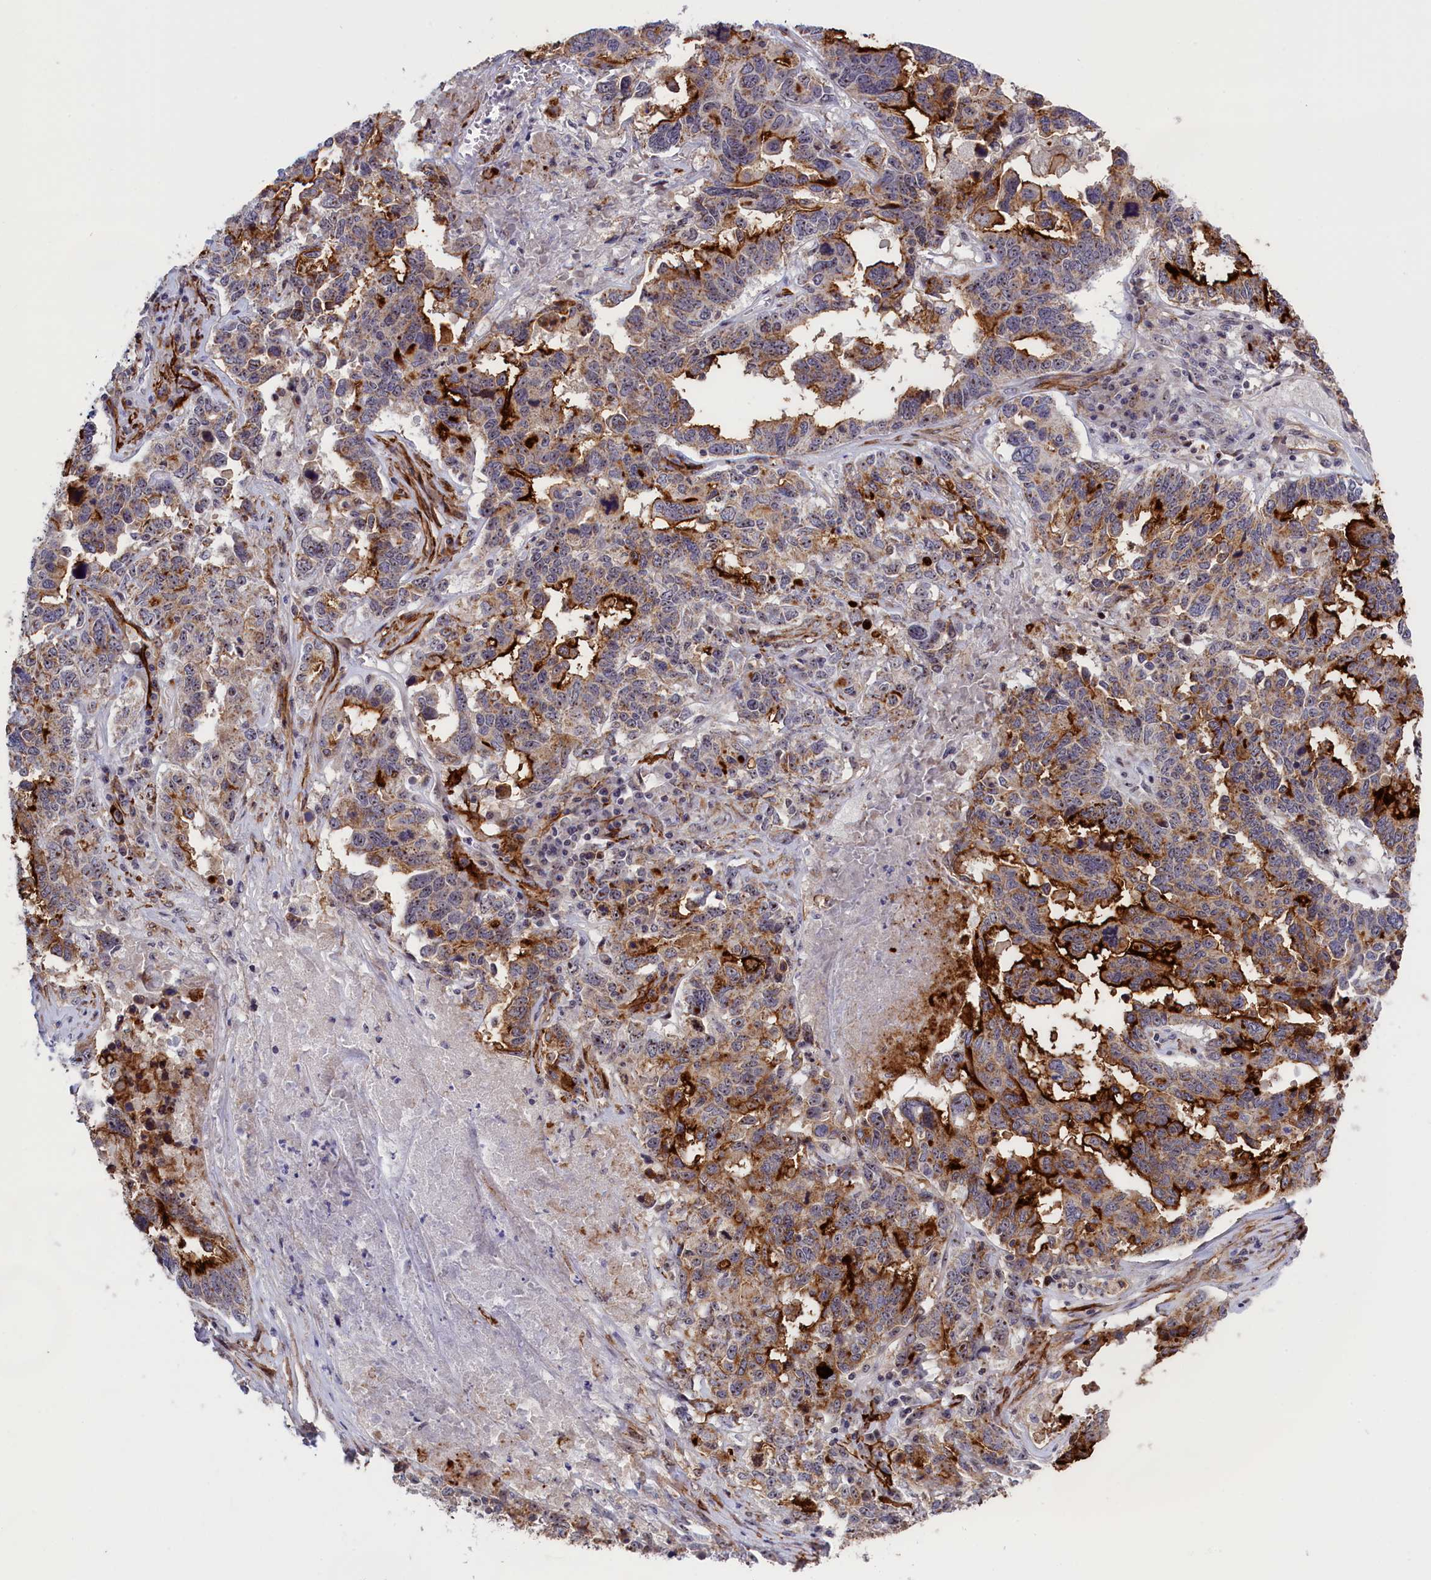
{"staining": {"intensity": "strong", "quantity": "25%-75%", "location": "cytoplasmic/membranous"}, "tissue": "ovarian cancer", "cell_type": "Tumor cells", "image_type": "cancer", "snomed": [{"axis": "morphology", "description": "Carcinoma, endometroid"}, {"axis": "topography", "description": "Ovary"}], "caption": "Immunohistochemistry (DAB (3,3'-diaminobenzidine)) staining of ovarian cancer displays strong cytoplasmic/membranous protein staining in approximately 25%-75% of tumor cells.", "gene": "PPAN", "patient": {"sex": "female", "age": 62}}